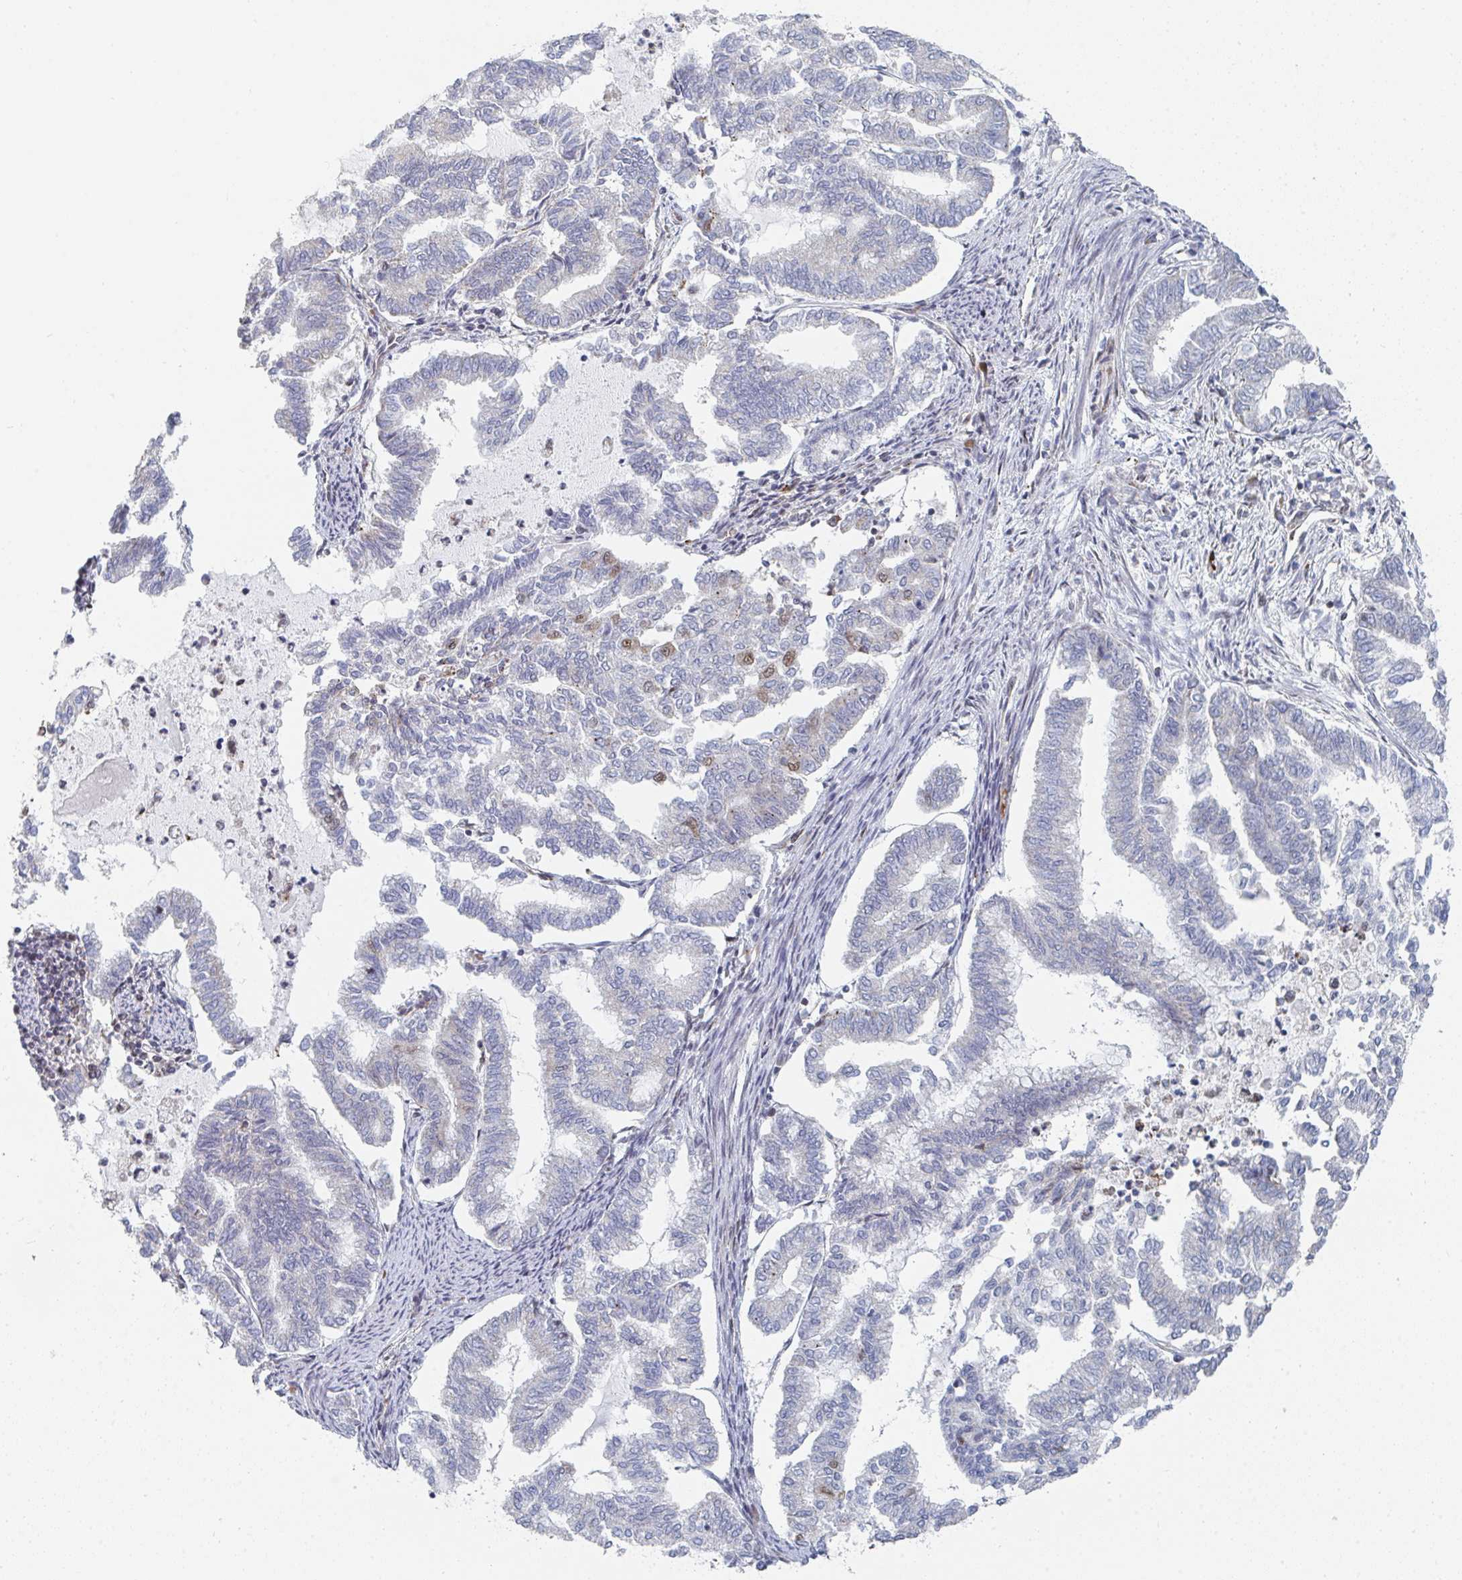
{"staining": {"intensity": "weak", "quantity": "<25%", "location": "nuclear"}, "tissue": "endometrial cancer", "cell_type": "Tumor cells", "image_type": "cancer", "snomed": [{"axis": "morphology", "description": "Adenocarcinoma, NOS"}, {"axis": "topography", "description": "Endometrium"}], "caption": "This is a photomicrograph of immunohistochemistry staining of endometrial cancer (adenocarcinoma), which shows no expression in tumor cells.", "gene": "MBNL1", "patient": {"sex": "female", "age": 79}}